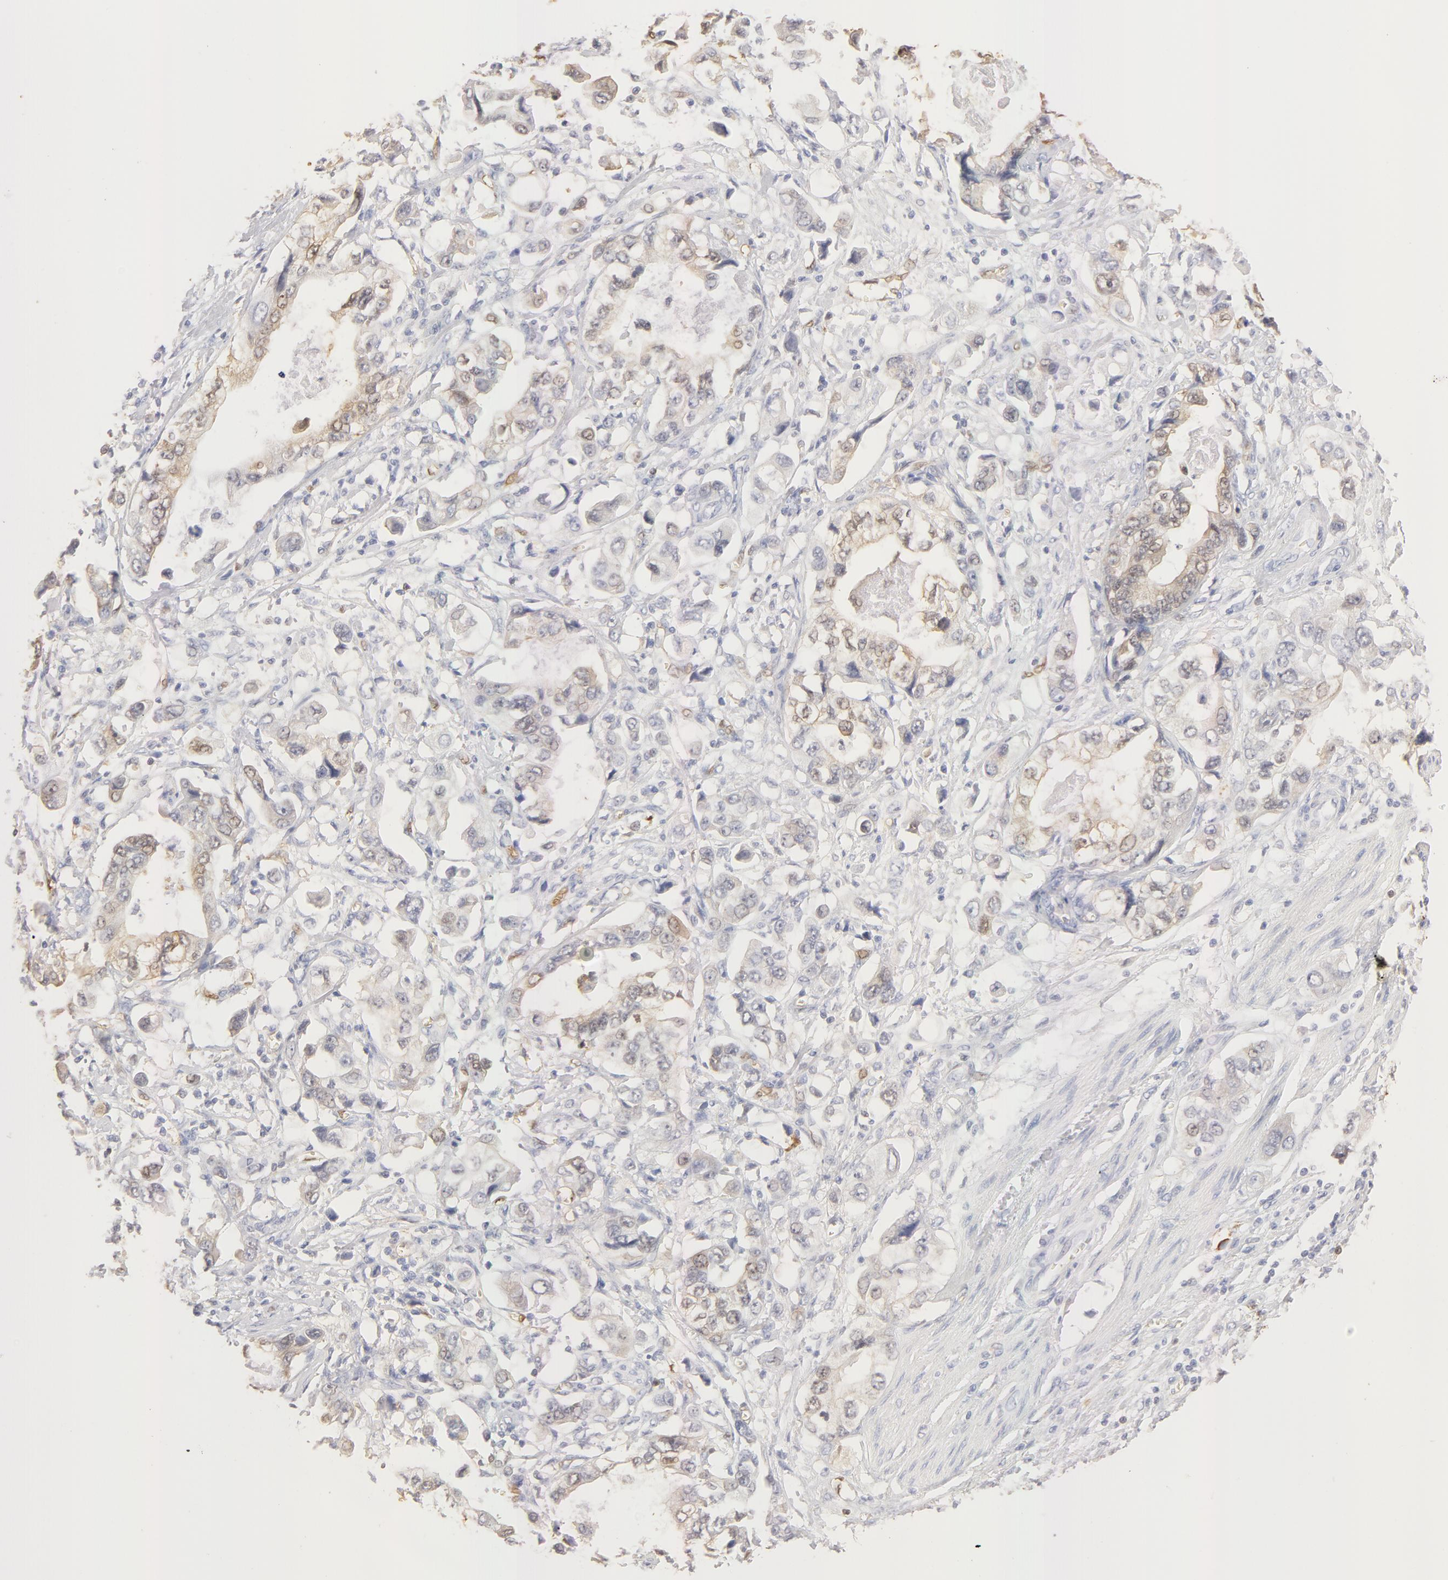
{"staining": {"intensity": "negative", "quantity": "none", "location": "none"}, "tissue": "stomach cancer", "cell_type": "Tumor cells", "image_type": "cancer", "snomed": [{"axis": "morphology", "description": "Adenocarcinoma, NOS"}, {"axis": "topography", "description": "Pancreas"}, {"axis": "topography", "description": "Stomach, upper"}], "caption": "This is an immunohistochemistry image of human stomach cancer. There is no positivity in tumor cells.", "gene": "CA2", "patient": {"sex": "male", "age": 77}}